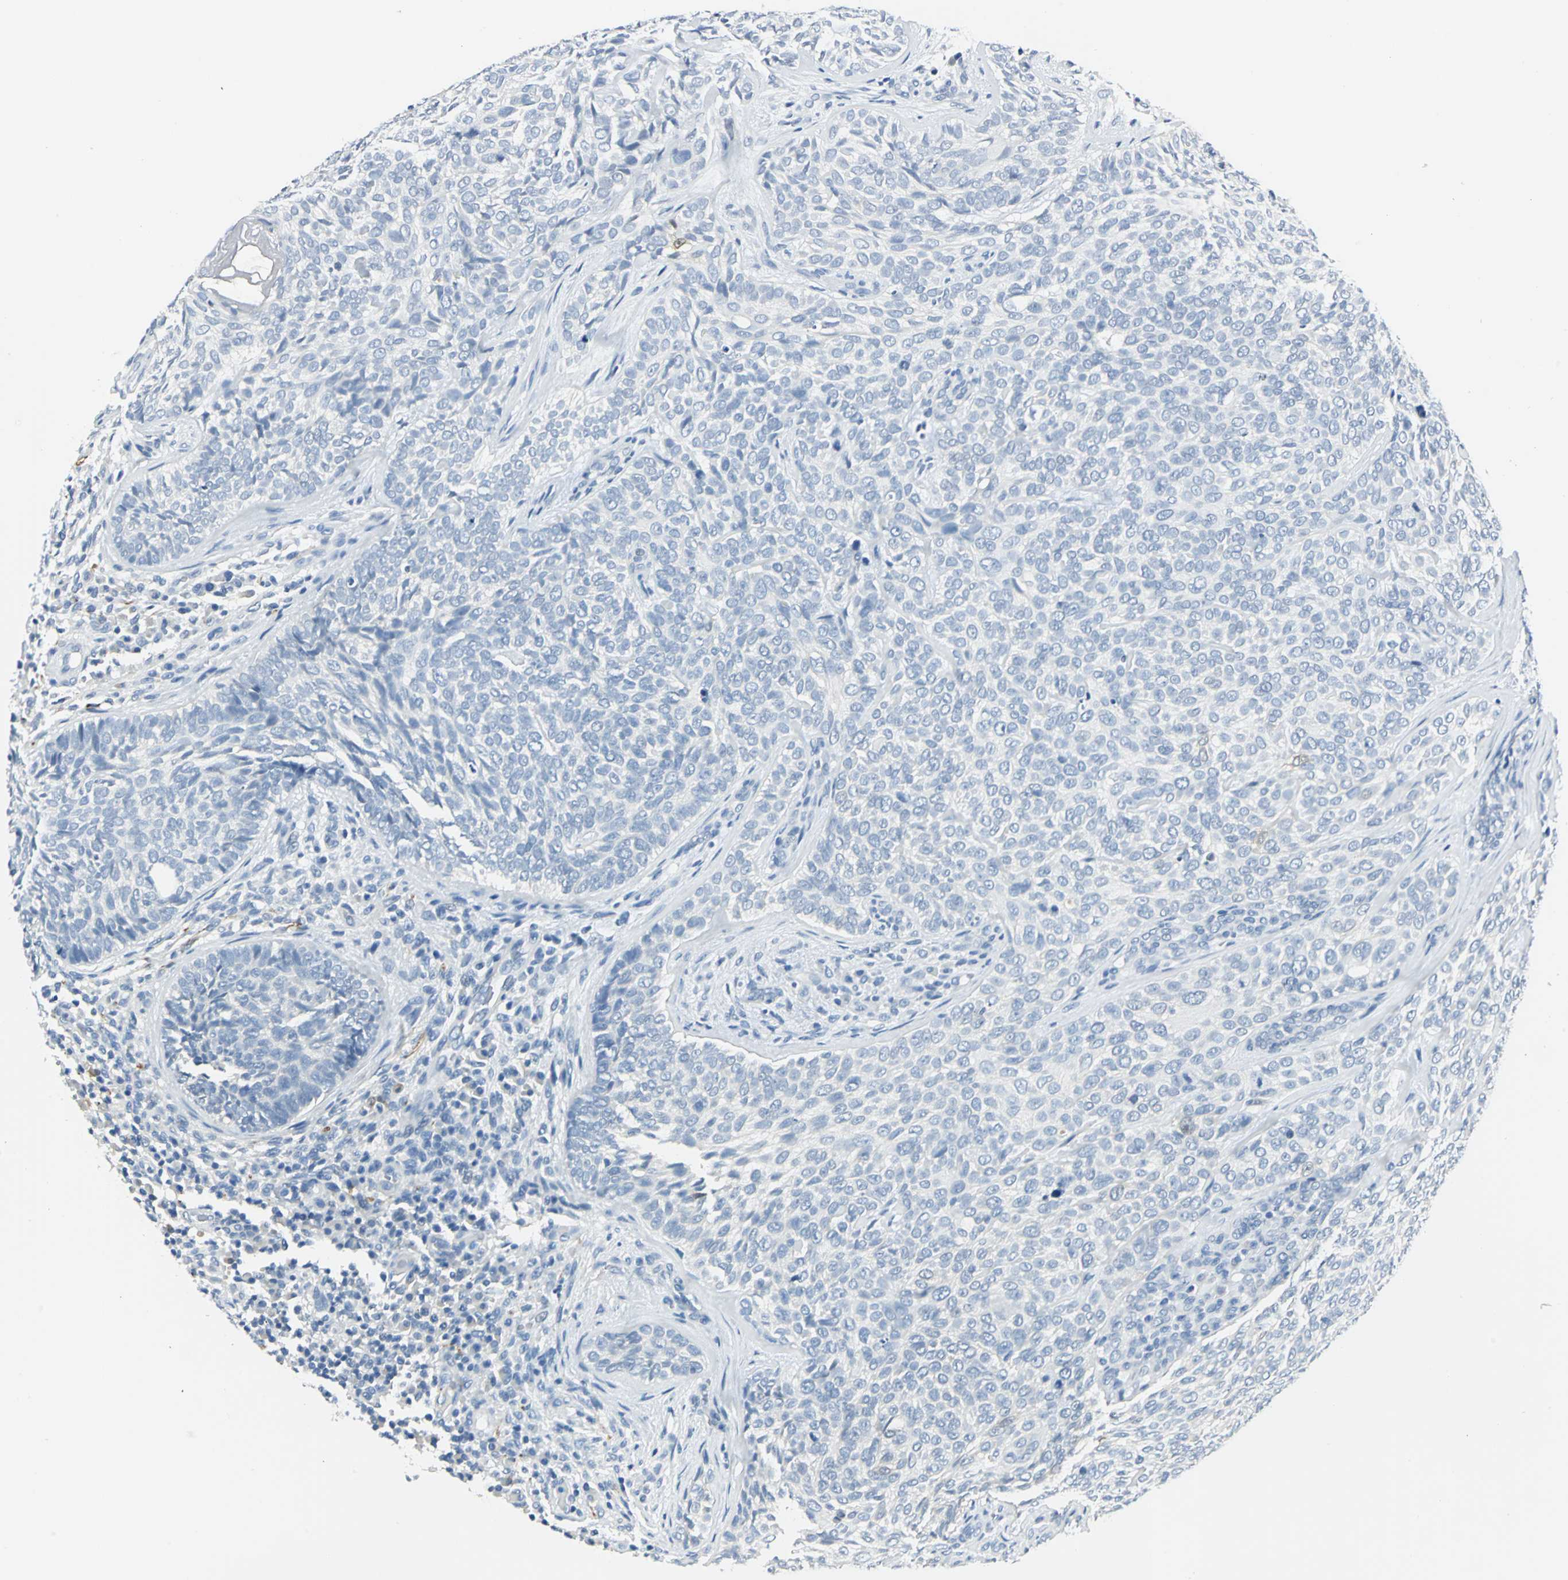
{"staining": {"intensity": "negative", "quantity": "none", "location": "none"}, "tissue": "skin cancer", "cell_type": "Tumor cells", "image_type": "cancer", "snomed": [{"axis": "morphology", "description": "Basal cell carcinoma"}, {"axis": "topography", "description": "Skin"}], "caption": "Immunohistochemistry (IHC) of skin cancer shows no expression in tumor cells.", "gene": "UCHL1", "patient": {"sex": "male", "age": 72}}